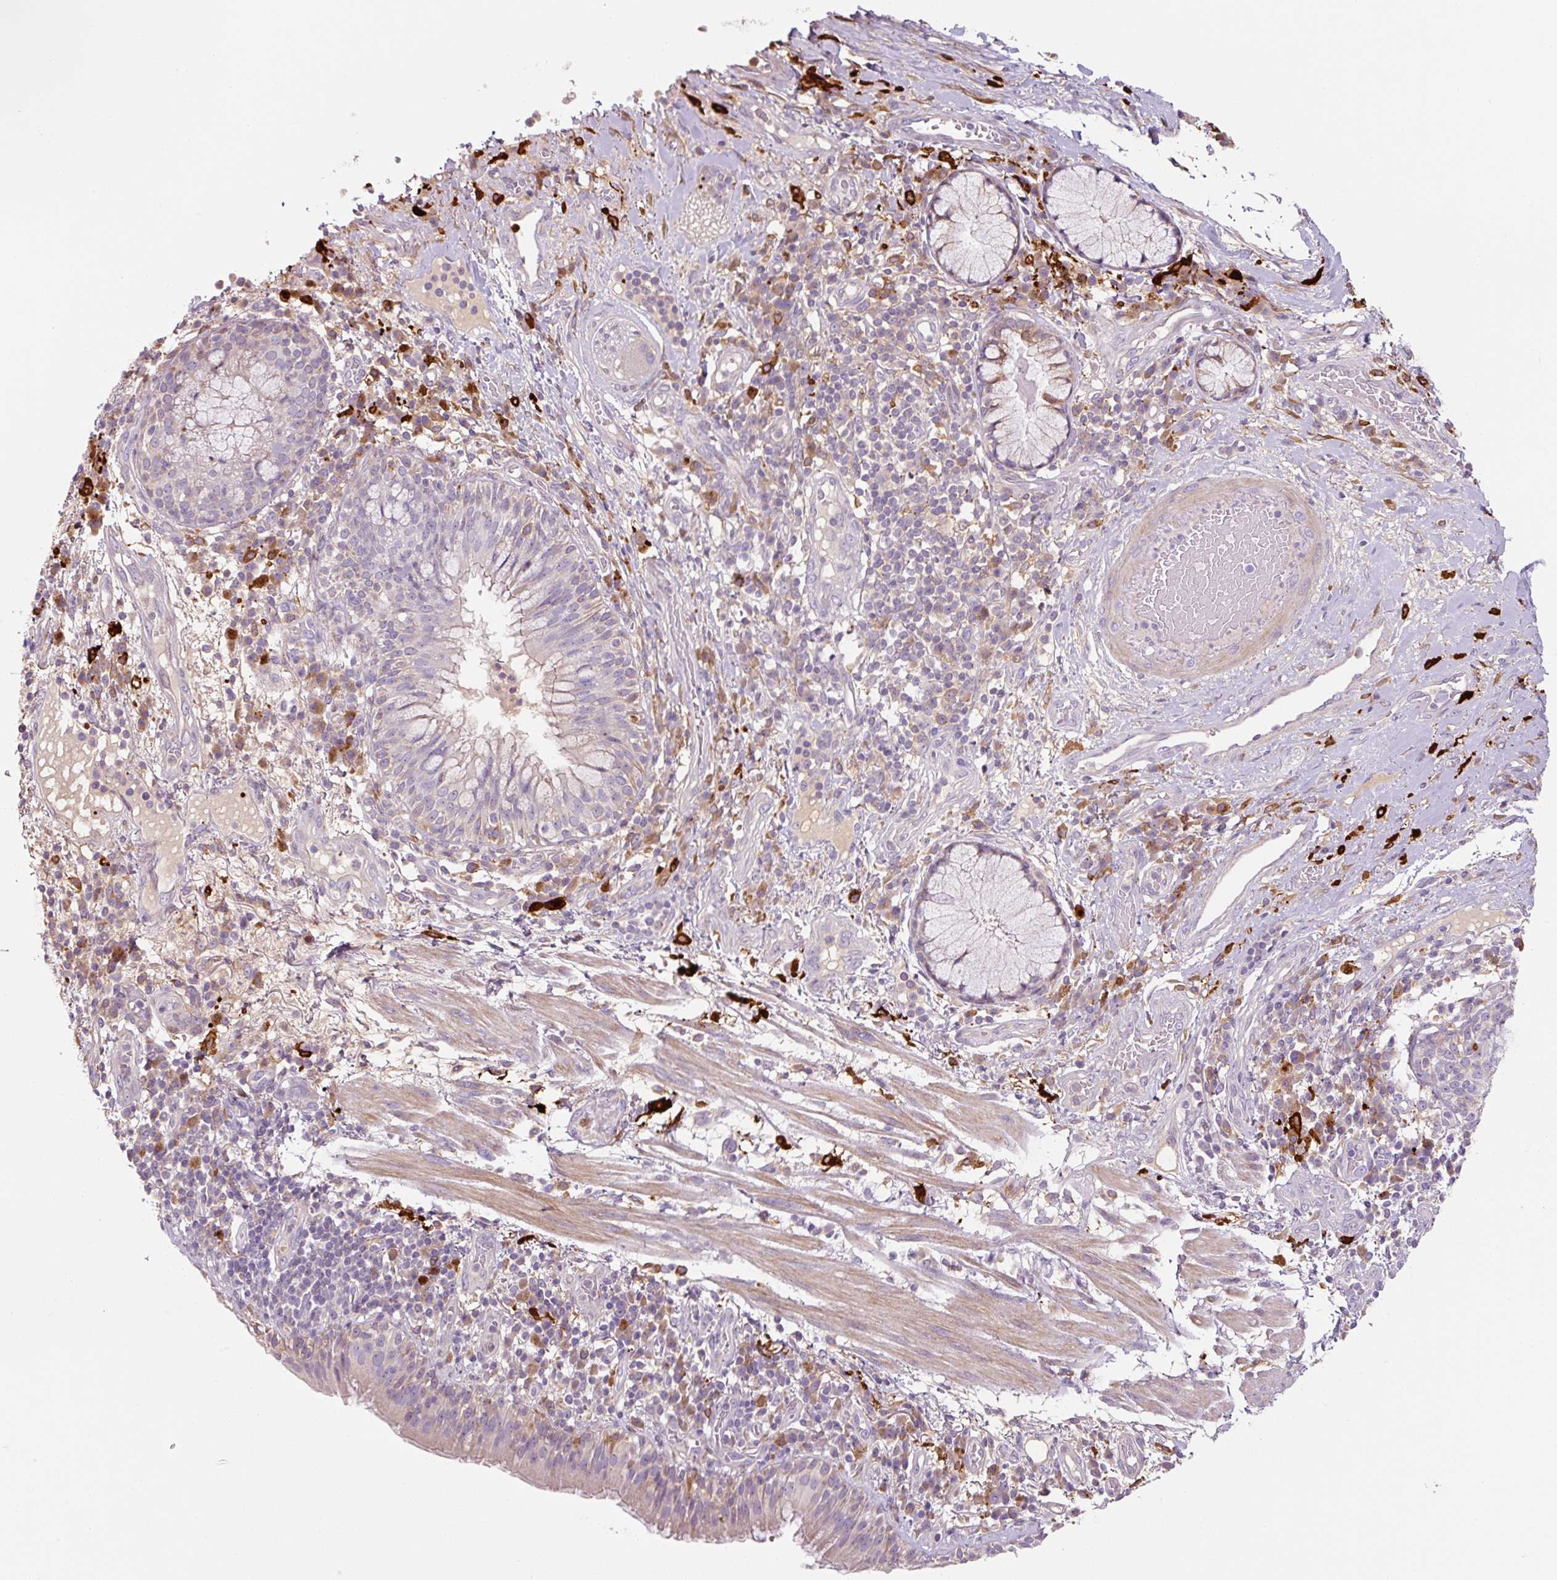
{"staining": {"intensity": "negative", "quantity": "none", "location": "none"}, "tissue": "bronchus", "cell_type": "Respiratory epithelial cells", "image_type": "normal", "snomed": [{"axis": "morphology", "description": "Normal tissue, NOS"}, {"axis": "topography", "description": "Cartilage tissue"}, {"axis": "topography", "description": "Bronchus"}], "caption": "Immunohistochemistry image of benign bronchus: human bronchus stained with DAB displays no significant protein staining in respiratory epithelial cells.", "gene": "FUT10", "patient": {"sex": "male", "age": 56}}